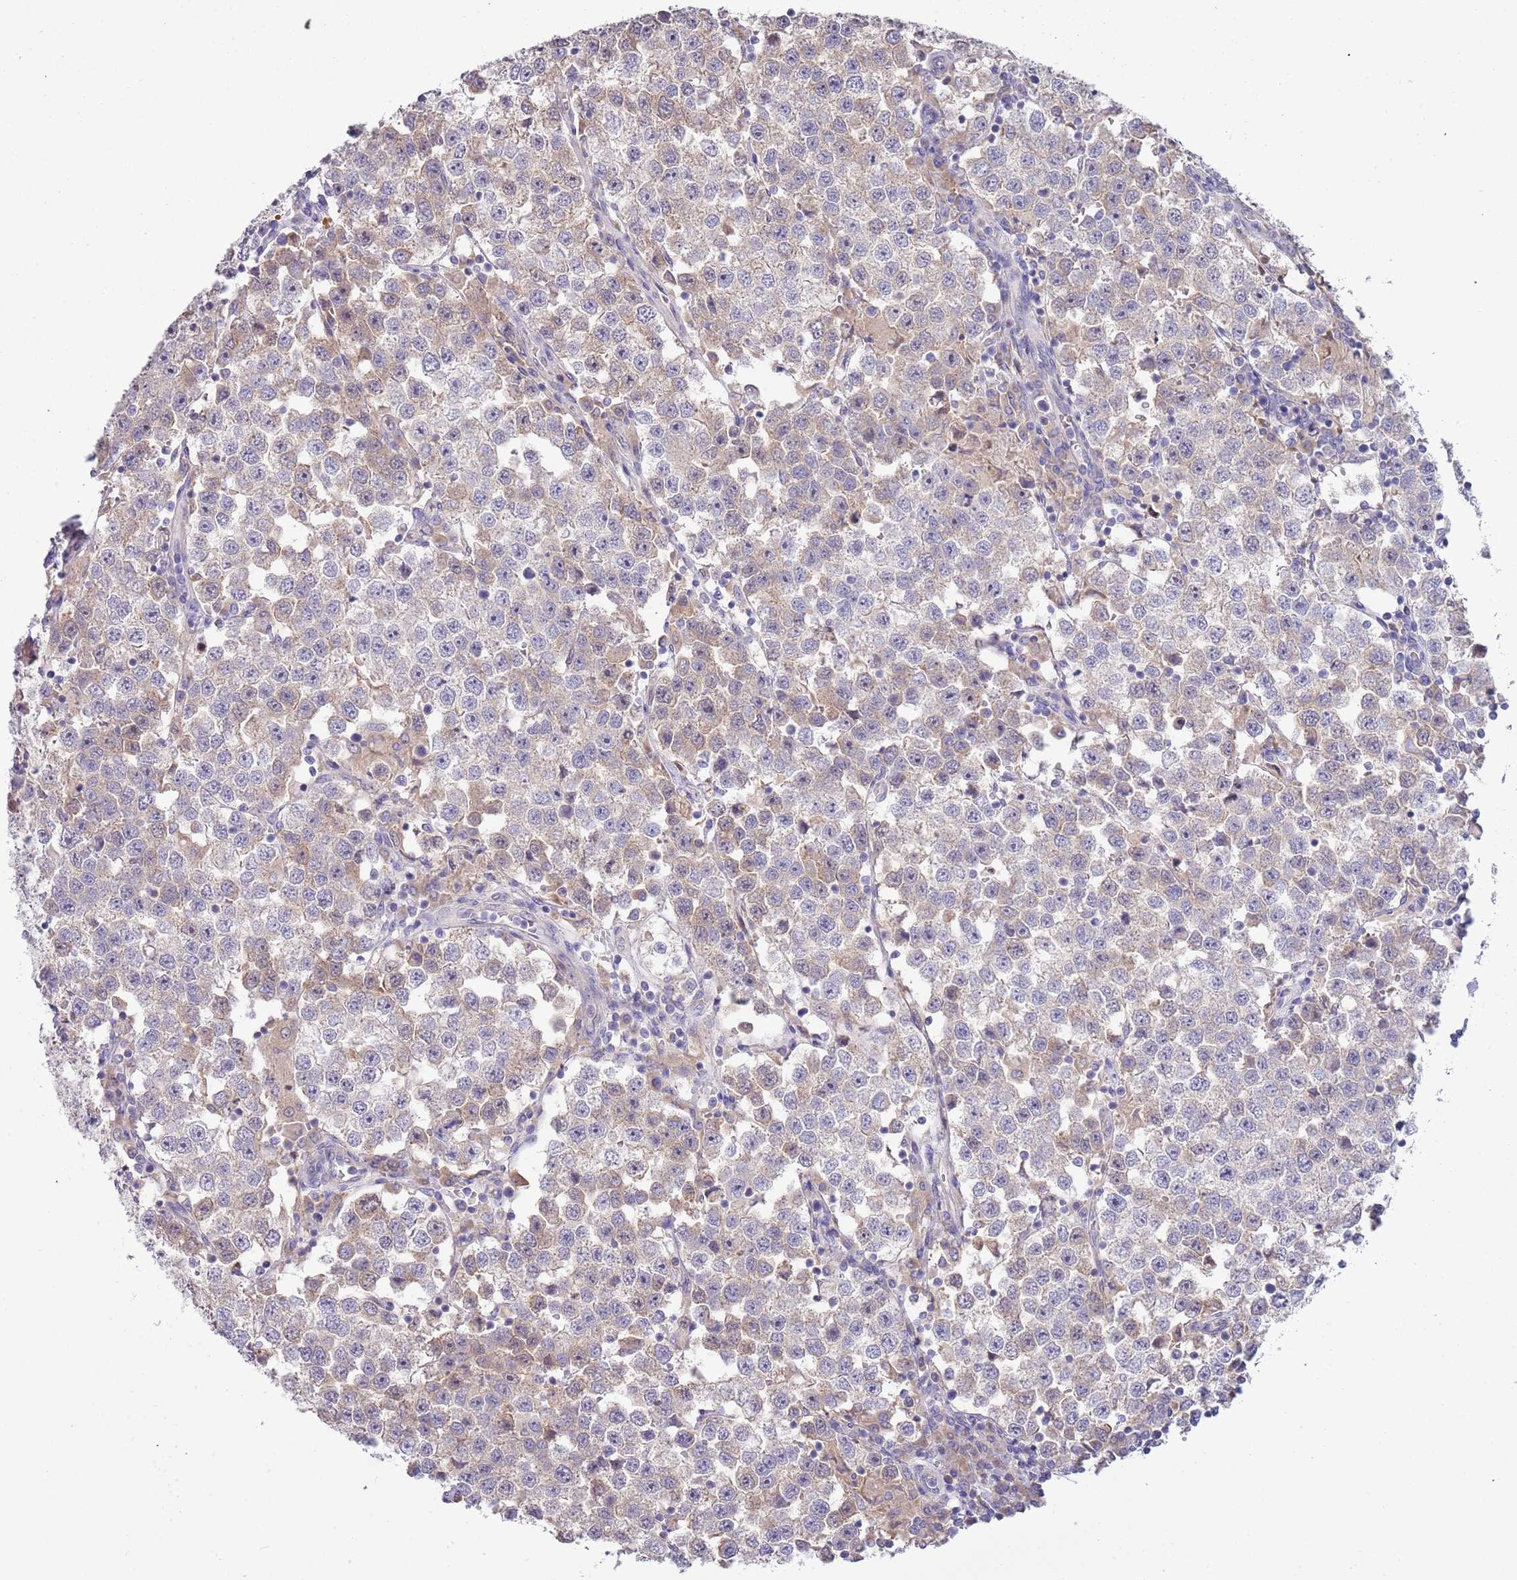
{"staining": {"intensity": "negative", "quantity": "none", "location": "none"}, "tissue": "testis cancer", "cell_type": "Tumor cells", "image_type": "cancer", "snomed": [{"axis": "morphology", "description": "Seminoma, NOS"}, {"axis": "topography", "description": "Testis"}], "caption": "DAB (3,3'-diaminobenzidine) immunohistochemical staining of testis cancer (seminoma) exhibits no significant positivity in tumor cells. (DAB IHC, high magnification).", "gene": "CABYR", "patient": {"sex": "male", "age": 37}}